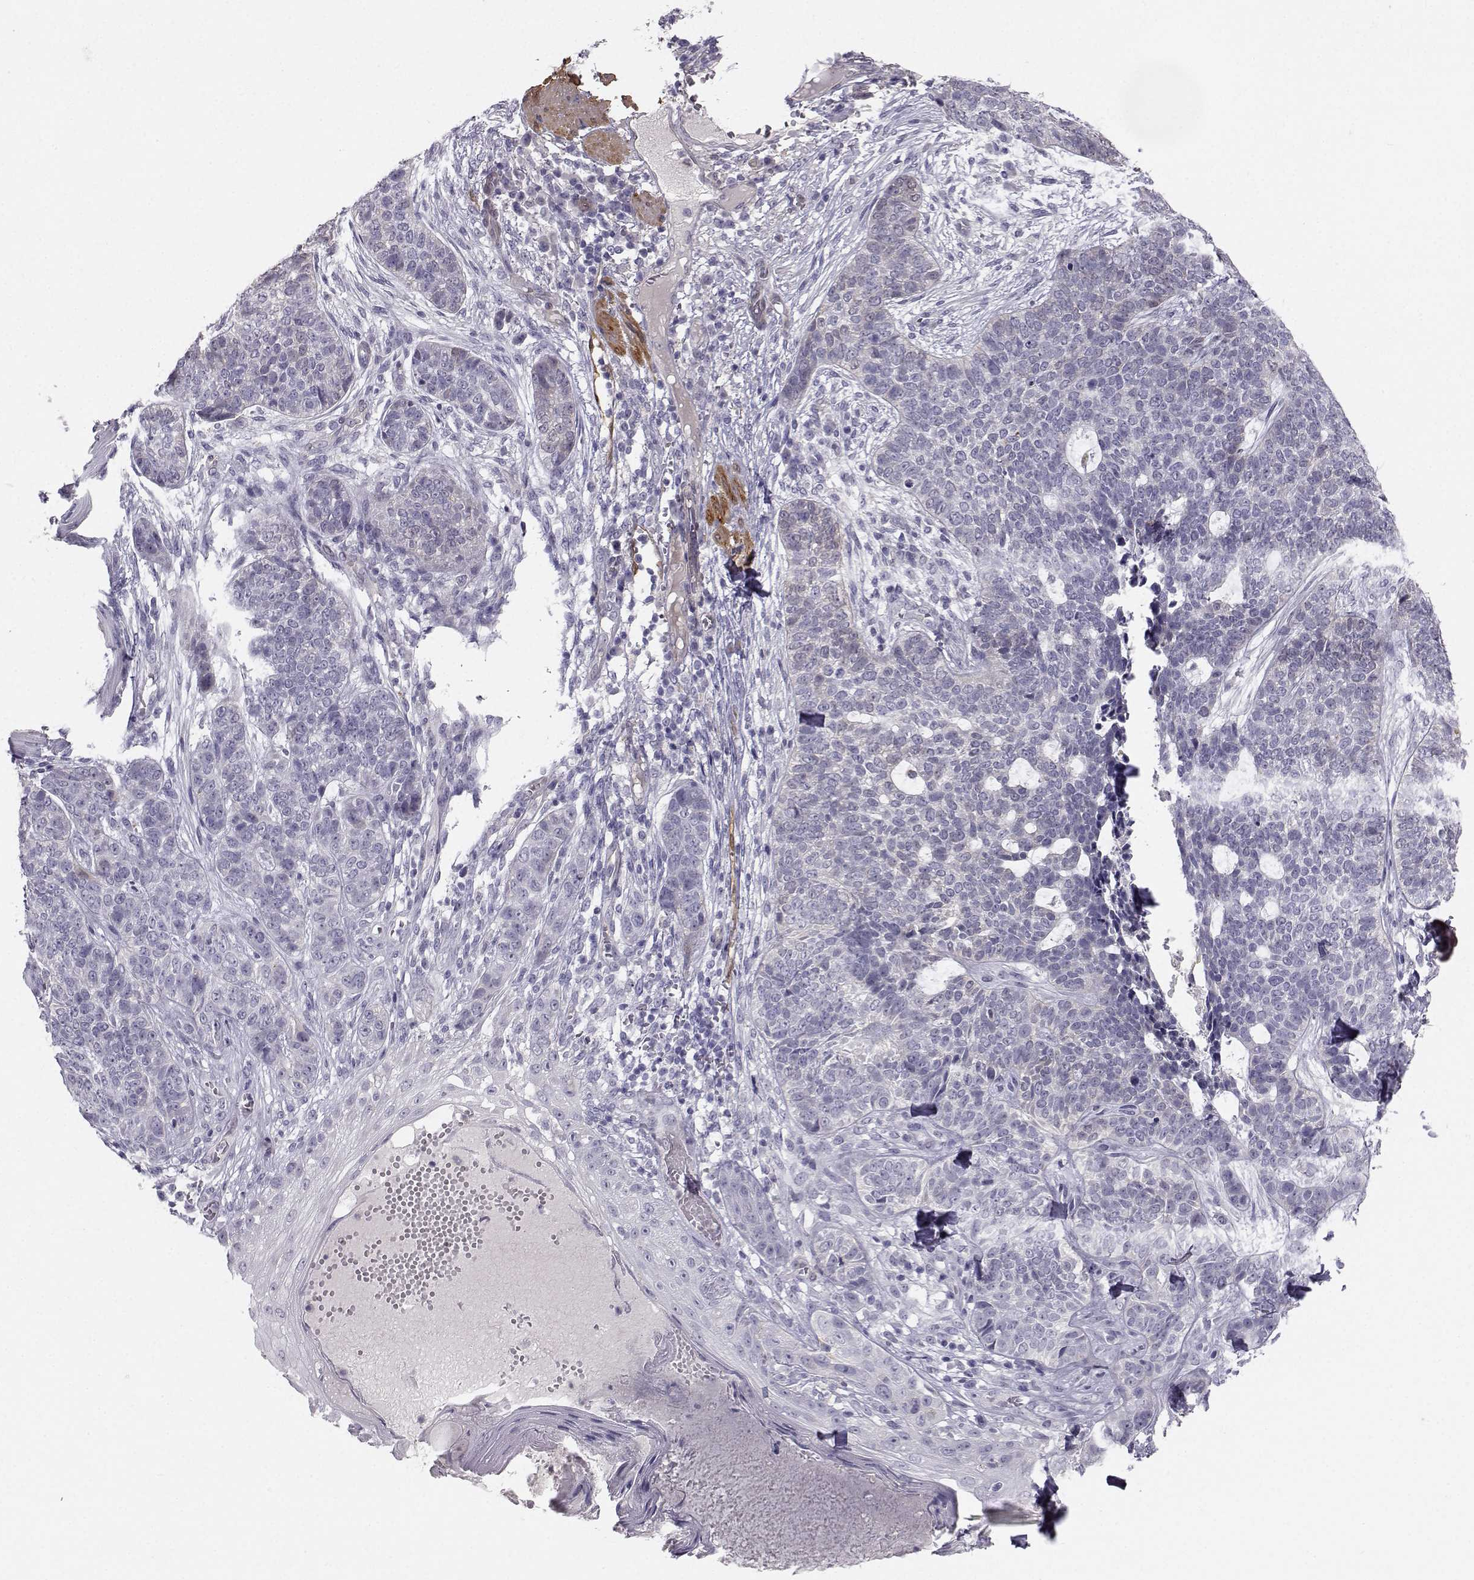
{"staining": {"intensity": "weak", "quantity": "<25%", "location": "cytoplasmic/membranous"}, "tissue": "skin cancer", "cell_type": "Tumor cells", "image_type": "cancer", "snomed": [{"axis": "morphology", "description": "Basal cell carcinoma"}, {"axis": "topography", "description": "Skin"}], "caption": "Micrograph shows no protein positivity in tumor cells of skin basal cell carcinoma tissue. (DAB (3,3'-diaminobenzidine) immunohistochemistry, high magnification).", "gene": "PGM5", "patient": {"sex": "female", "age": 69}}